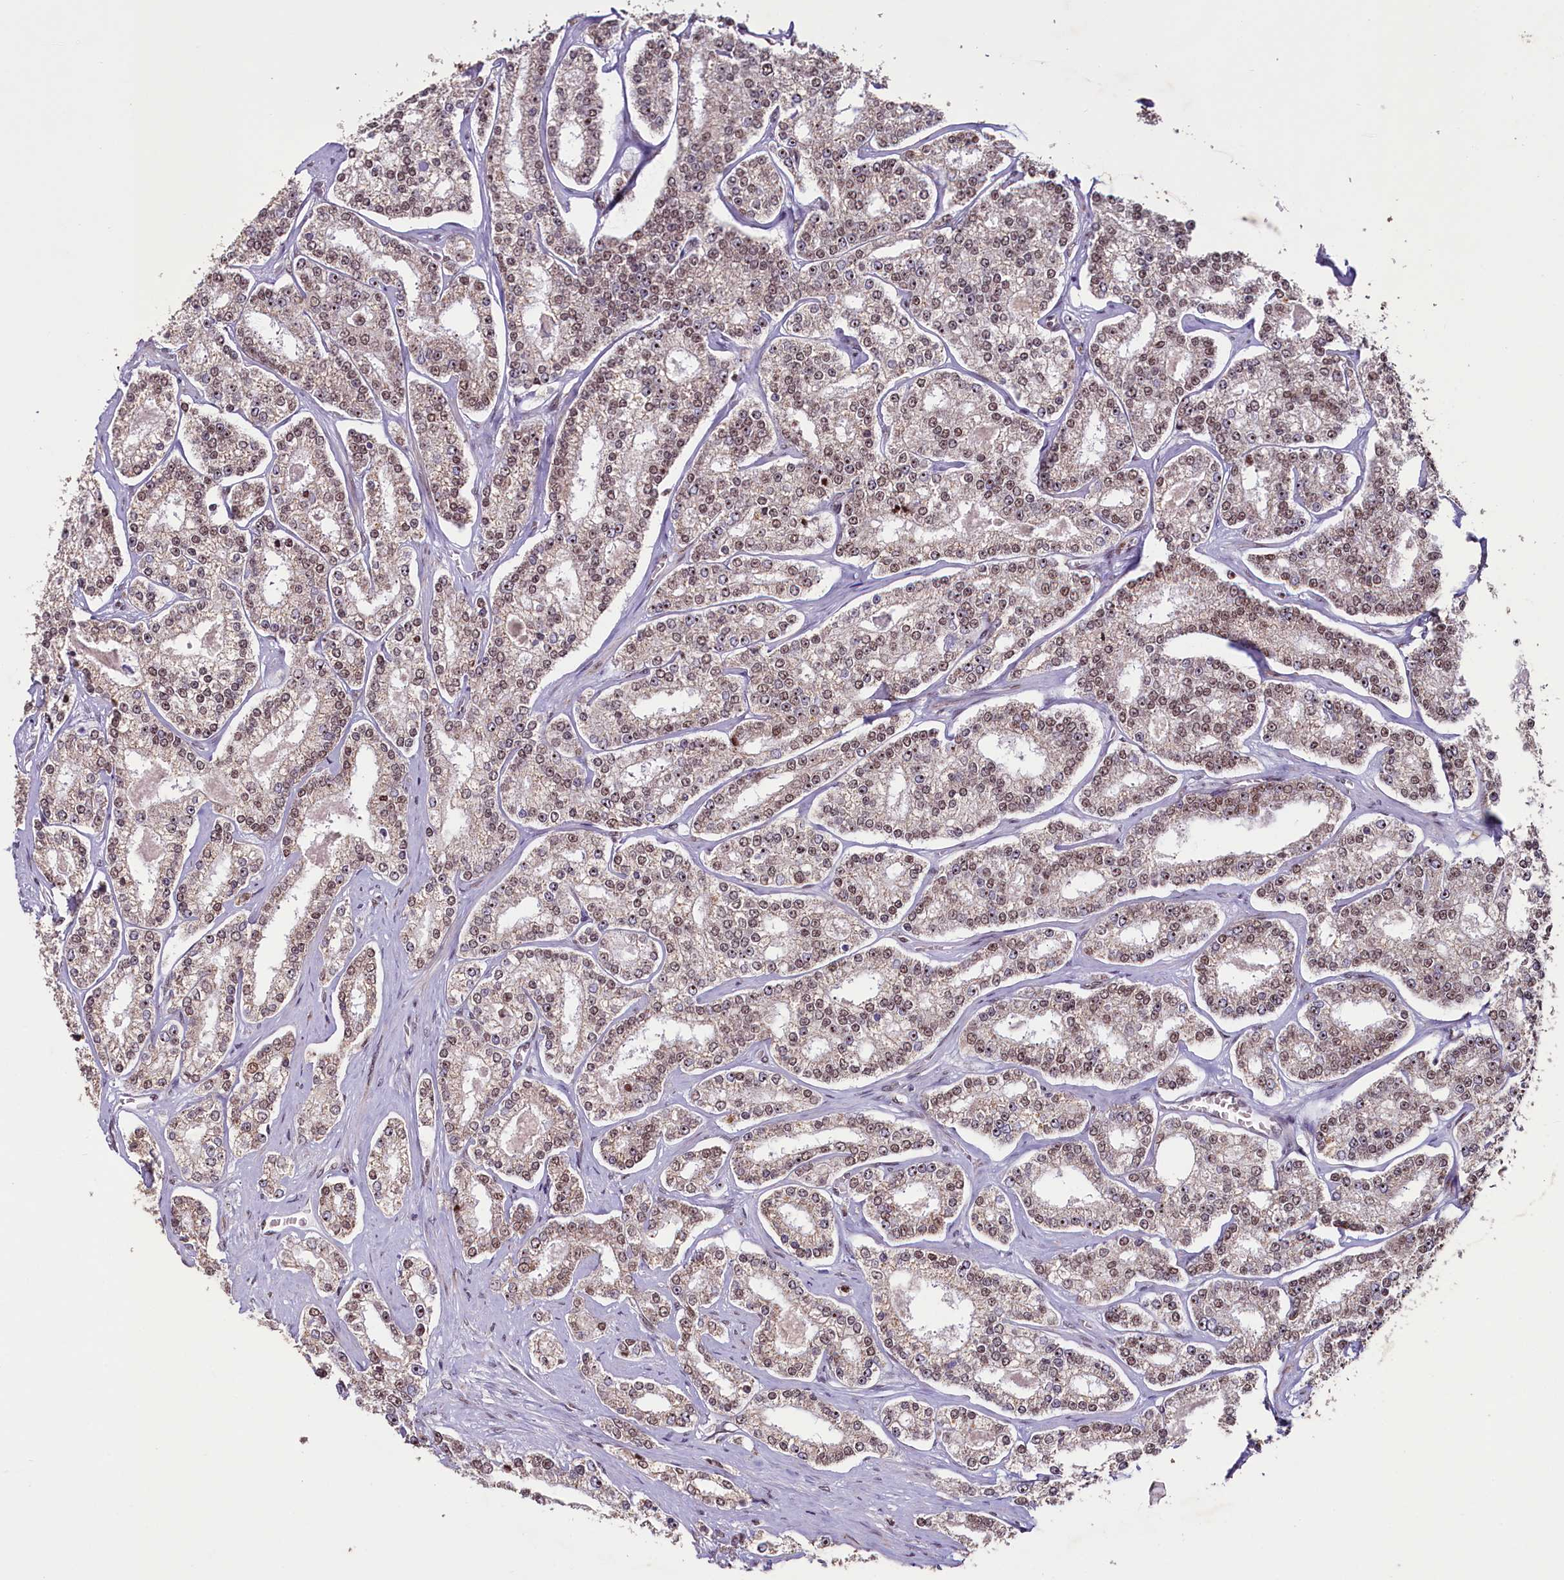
{"staining": {"intensity": "moderate", "quantity": ">75%", "location": "nuclear"}, "tissue": "prostate cancer", "cell_type": "Tumor cells", "image_type": "cancer", "snomed": [{"axis": "morphology", "description": "Normal tissue, NOS"}, {"axis": "morphology", "description": "Adenocarcinoma, High grade"}, {"axis": "topography", "description": "Prostate"}], "caption": "A brown stain shows moderate nuclear positivity of a protein in human prostate high-grade adenocarcinoma tumor cells. (brown staining indicates protein expression, while blue staining denotes nuclei).", "gene": "PDE6D", "patient": {"sex": "male", "age": 83}}